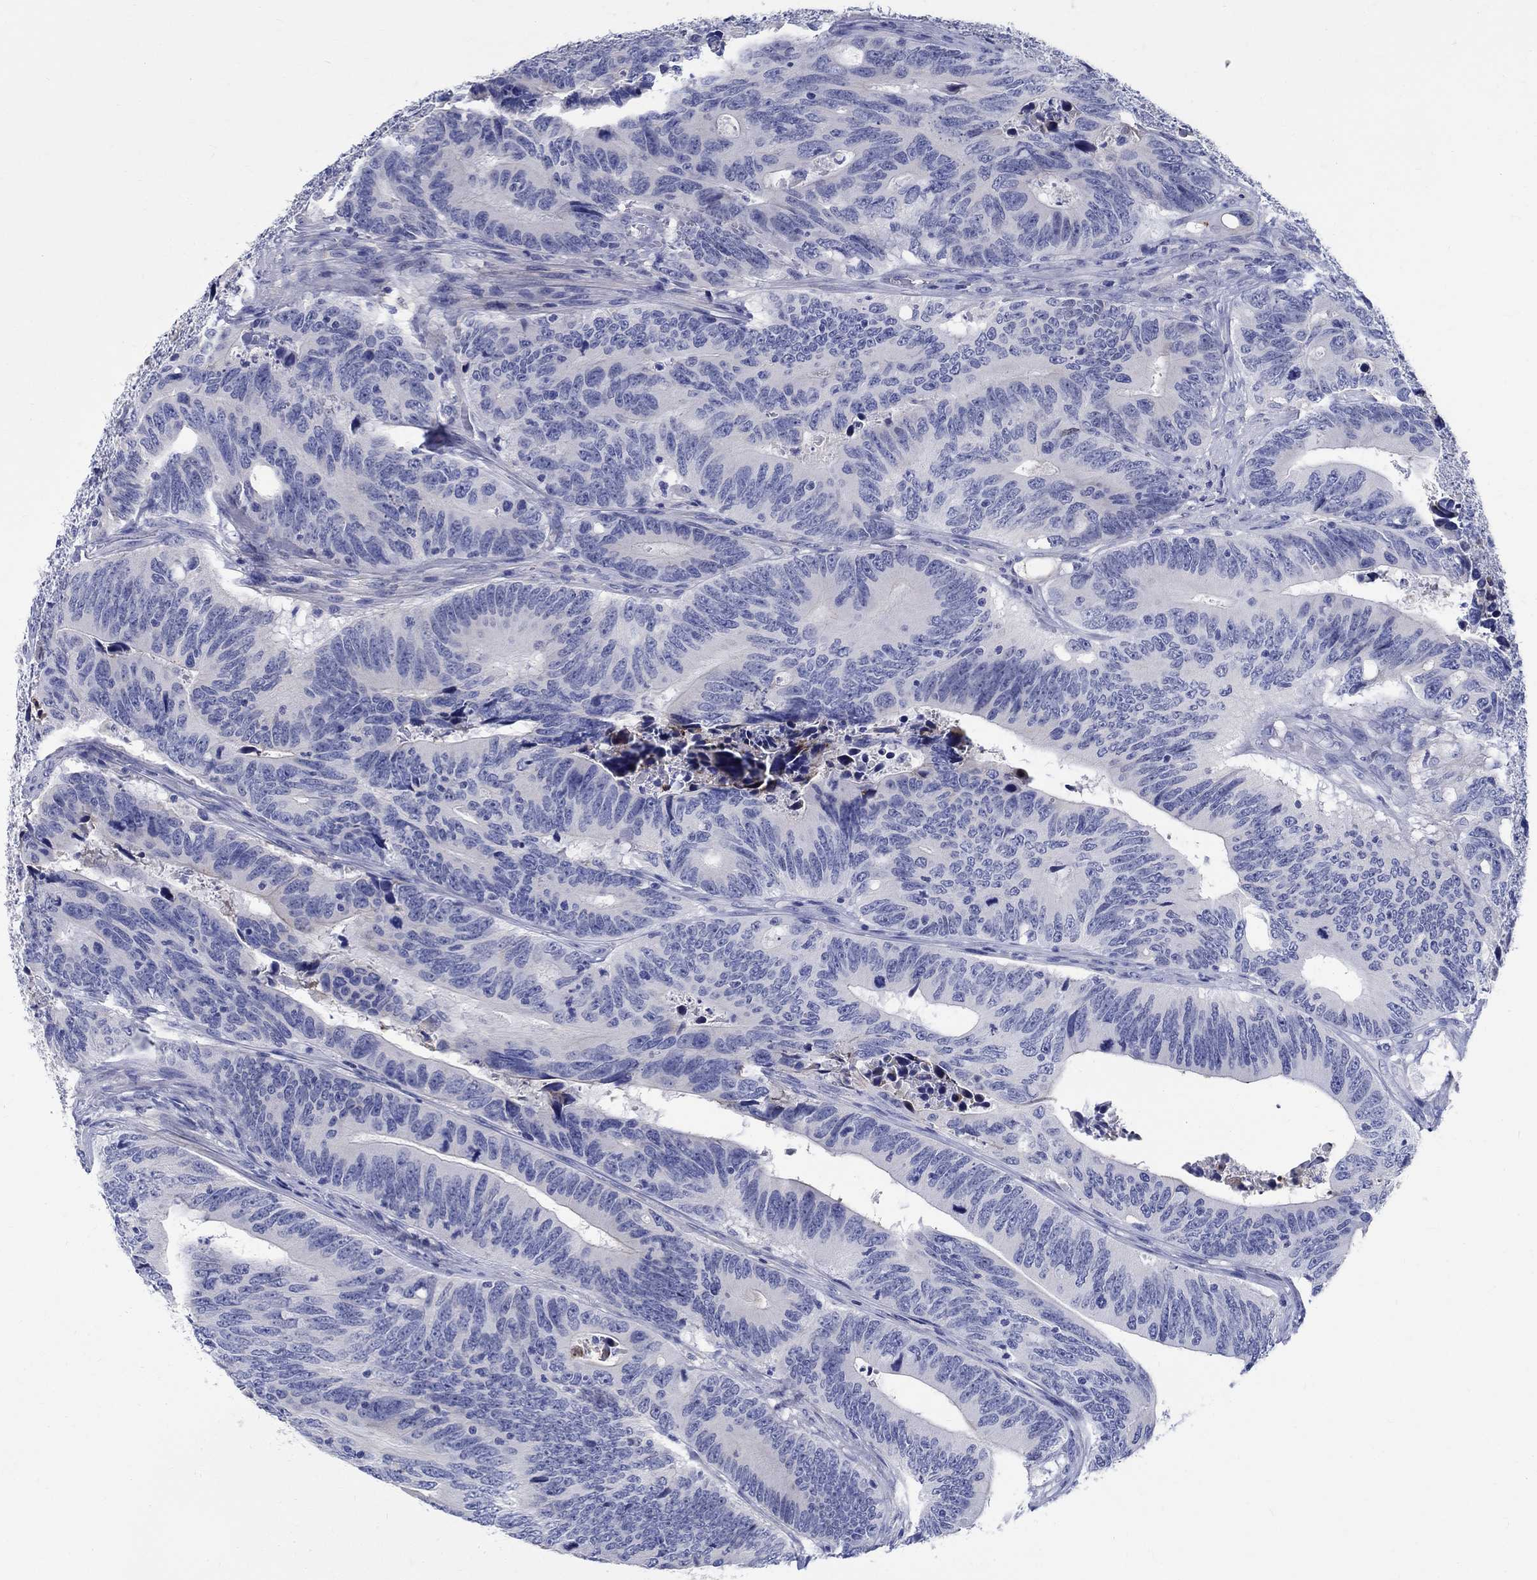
{"staining": {"intensity": "negative", "quantity": "none", "location": "none"}, "tissue": "colorectal cancer", "cell_type": "Tumor cells", "image_type": "cancer", "snomed": [{"axis": "morphology", "description": "Adenocarcinoma, NOS"}, {"axis": "topography", "description": "Colon"}], "caption": "Tumor cells show no significant protein expression in colorectal cancer.", "gene": "SOX2", "patient": {"sex": "female", "age": 90}}